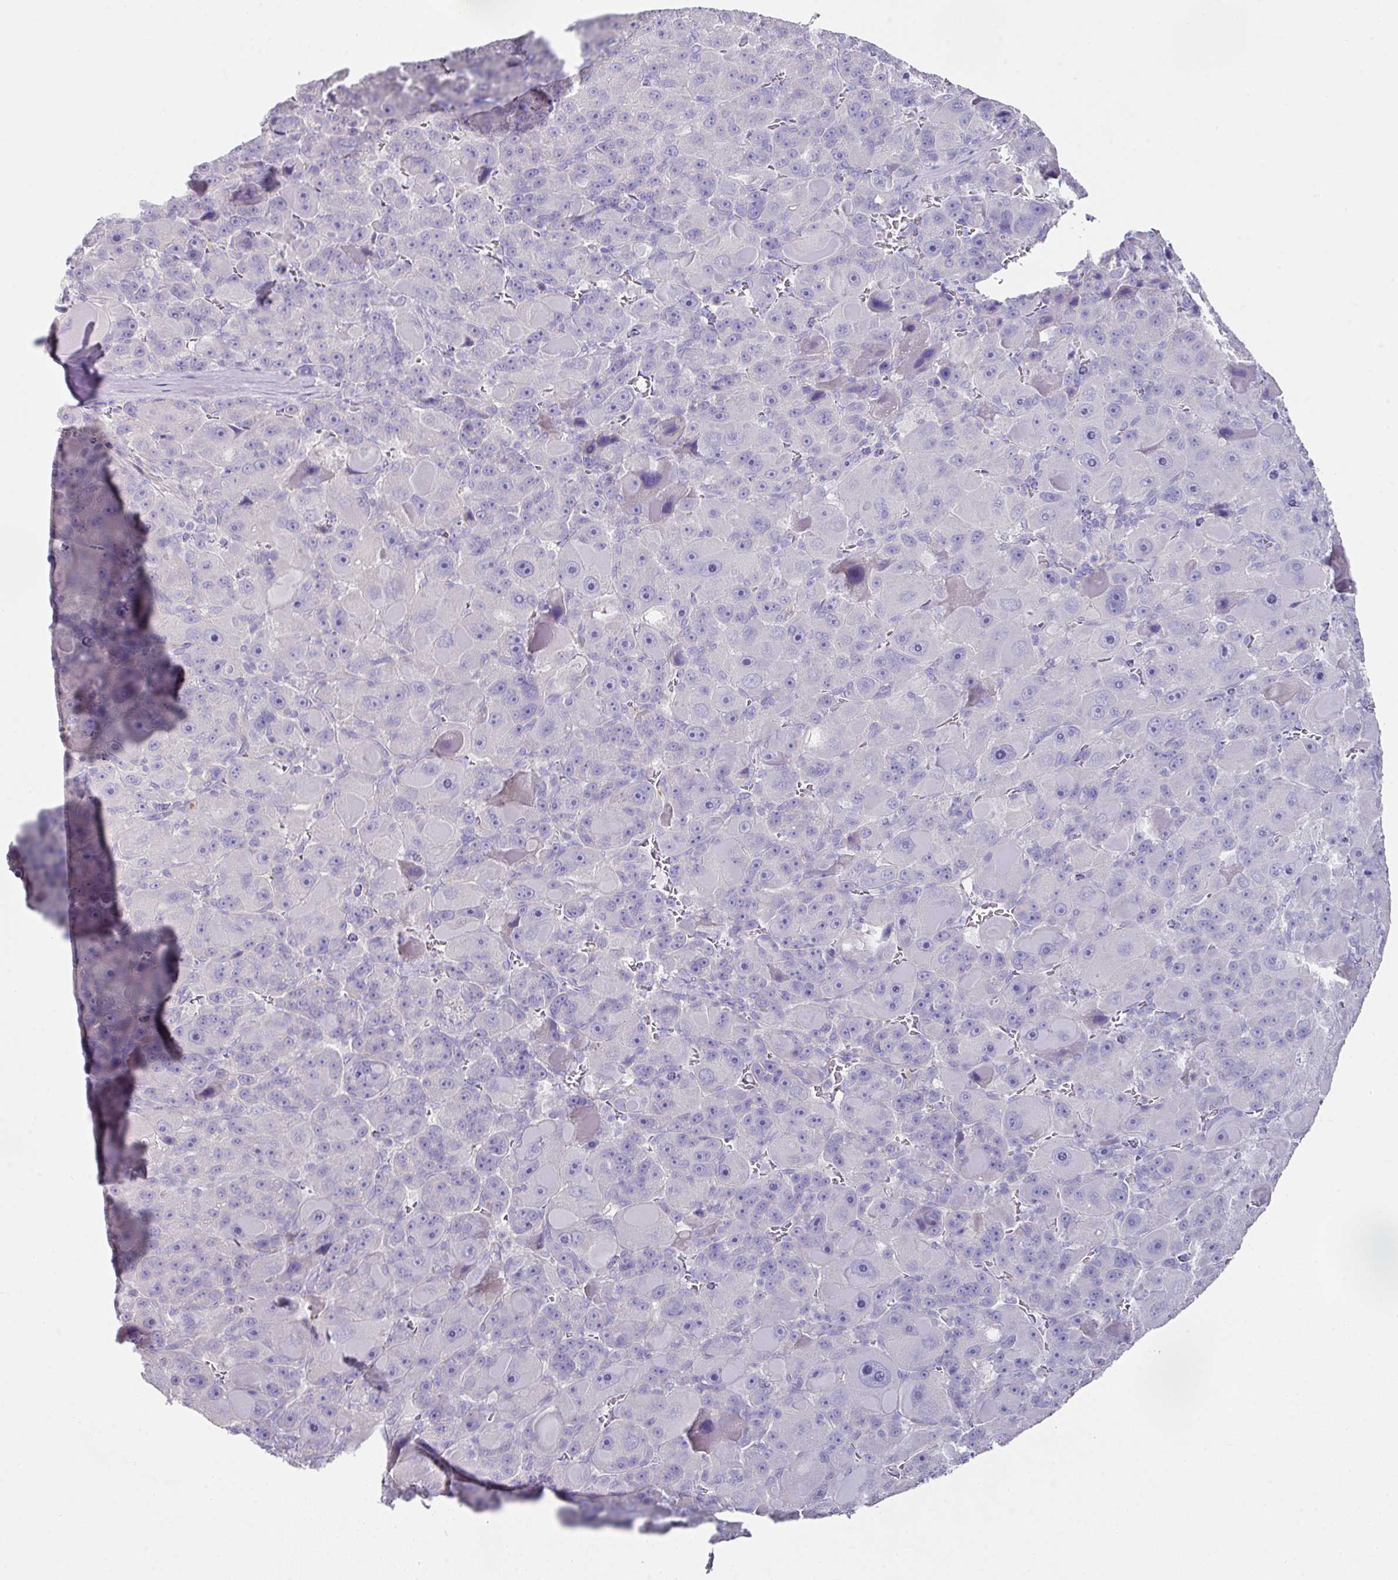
{"staining": {"intensity": "negative", "quantity": "none", "location": "none"}, "tissue": "liver cancer", "cell_type": "Tumor cells", "image_type": "cancer", "snomed": [{"axis": "morphology", "description": "Carcinoma, Hepatocellular, NOS"}, {"axis": "topography", "description": "Liver"}], "caption": "IHC micrograph of neoplastic tissue: human liver hepatocellular carcinoma stained with DAB demonstrates no significant protein positivity in tumor cells.", "gene": "TARM1", "patient": {"sex": "male", "age": 76}}